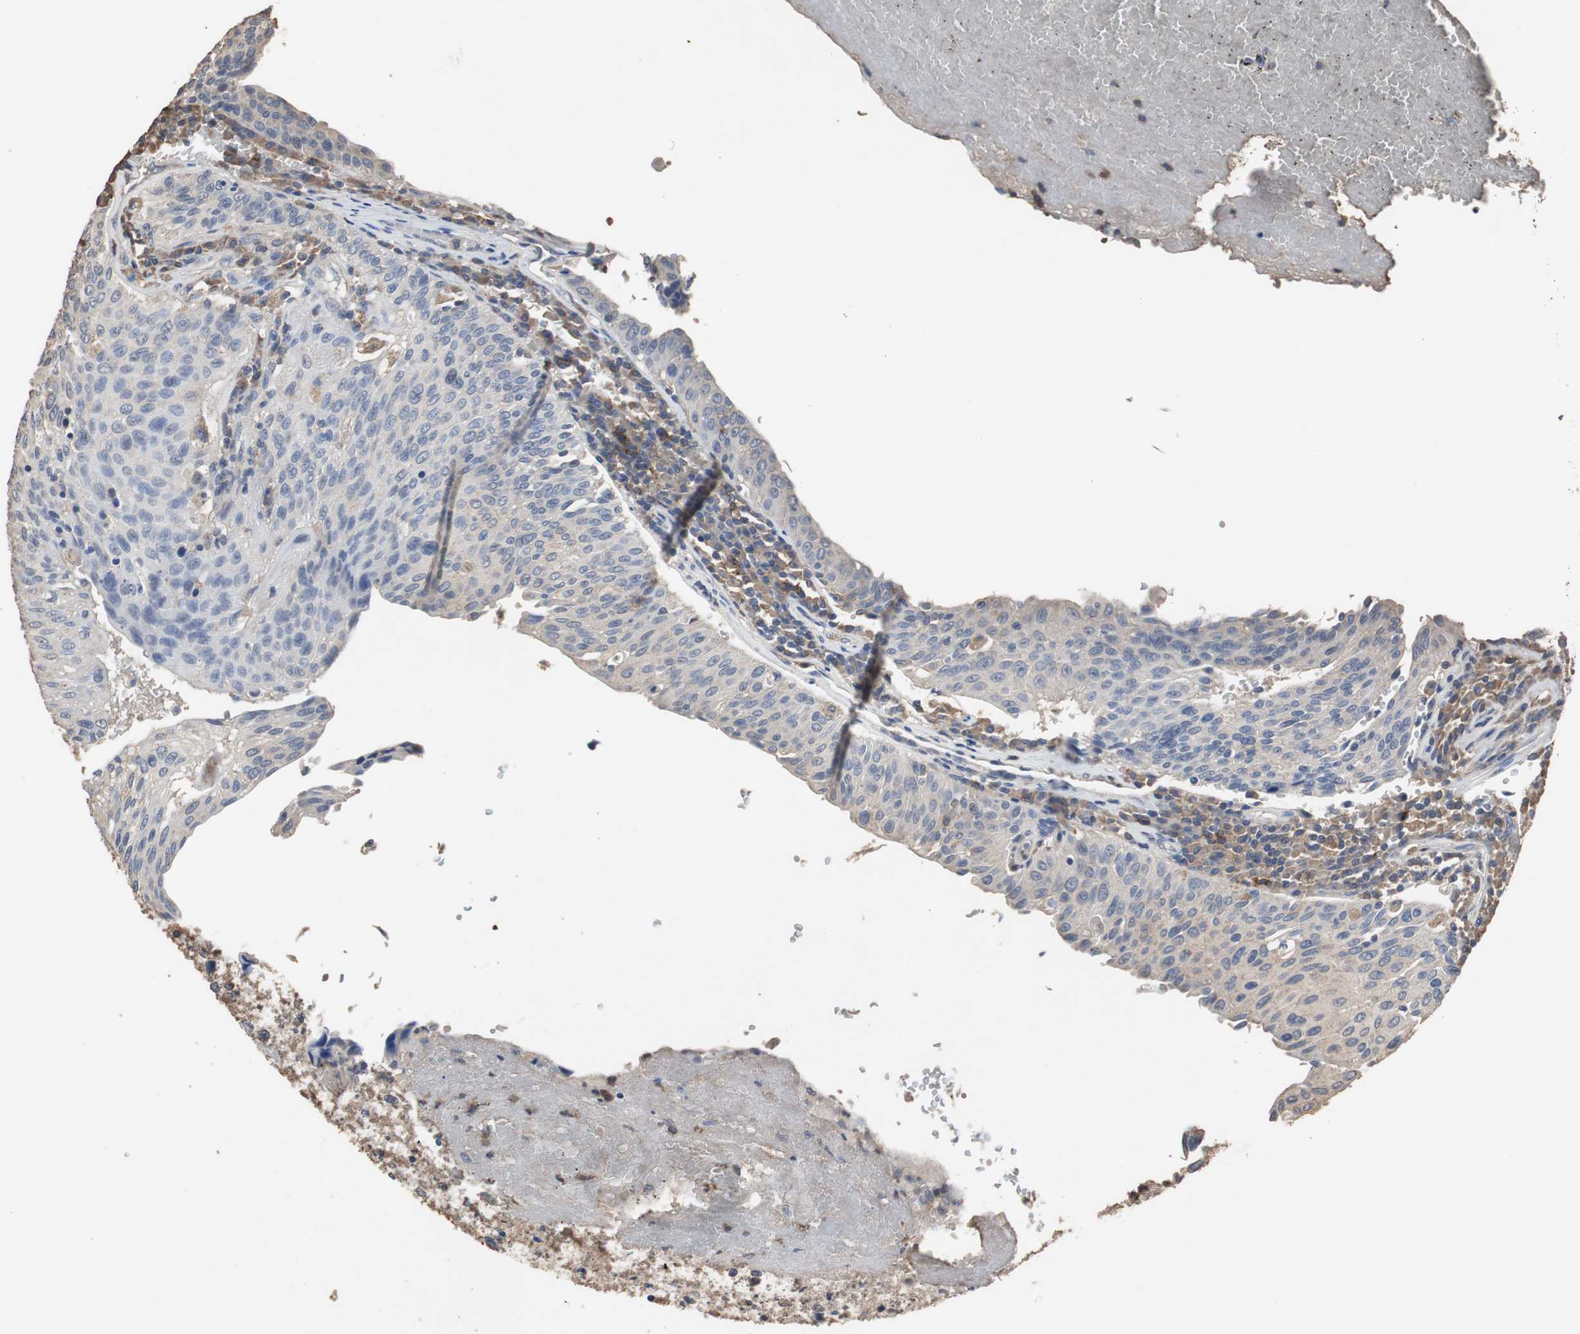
{"staining": {"intensity": "weak", "quantity": ">75%", "location": "cytoplasmic/membranous"}, "tissue": "urothelial cancer", "cell_type": "Tumor cells", "image_type": "cancer", "snomed": [{"axis": "morphology", "description": "Urothelial carcinoma, High grade"}, {"axis": "topography", "description": "Urinary bladder"}], "caption": "This is a photomicrograph of IHC staining of urothelial carcinoma (high-grade), which shows weak staining in the cytoplasmic/membranous of tumor cells.", "gene": "SCIMP", "patient": {"sex": "male", "age": 66}}